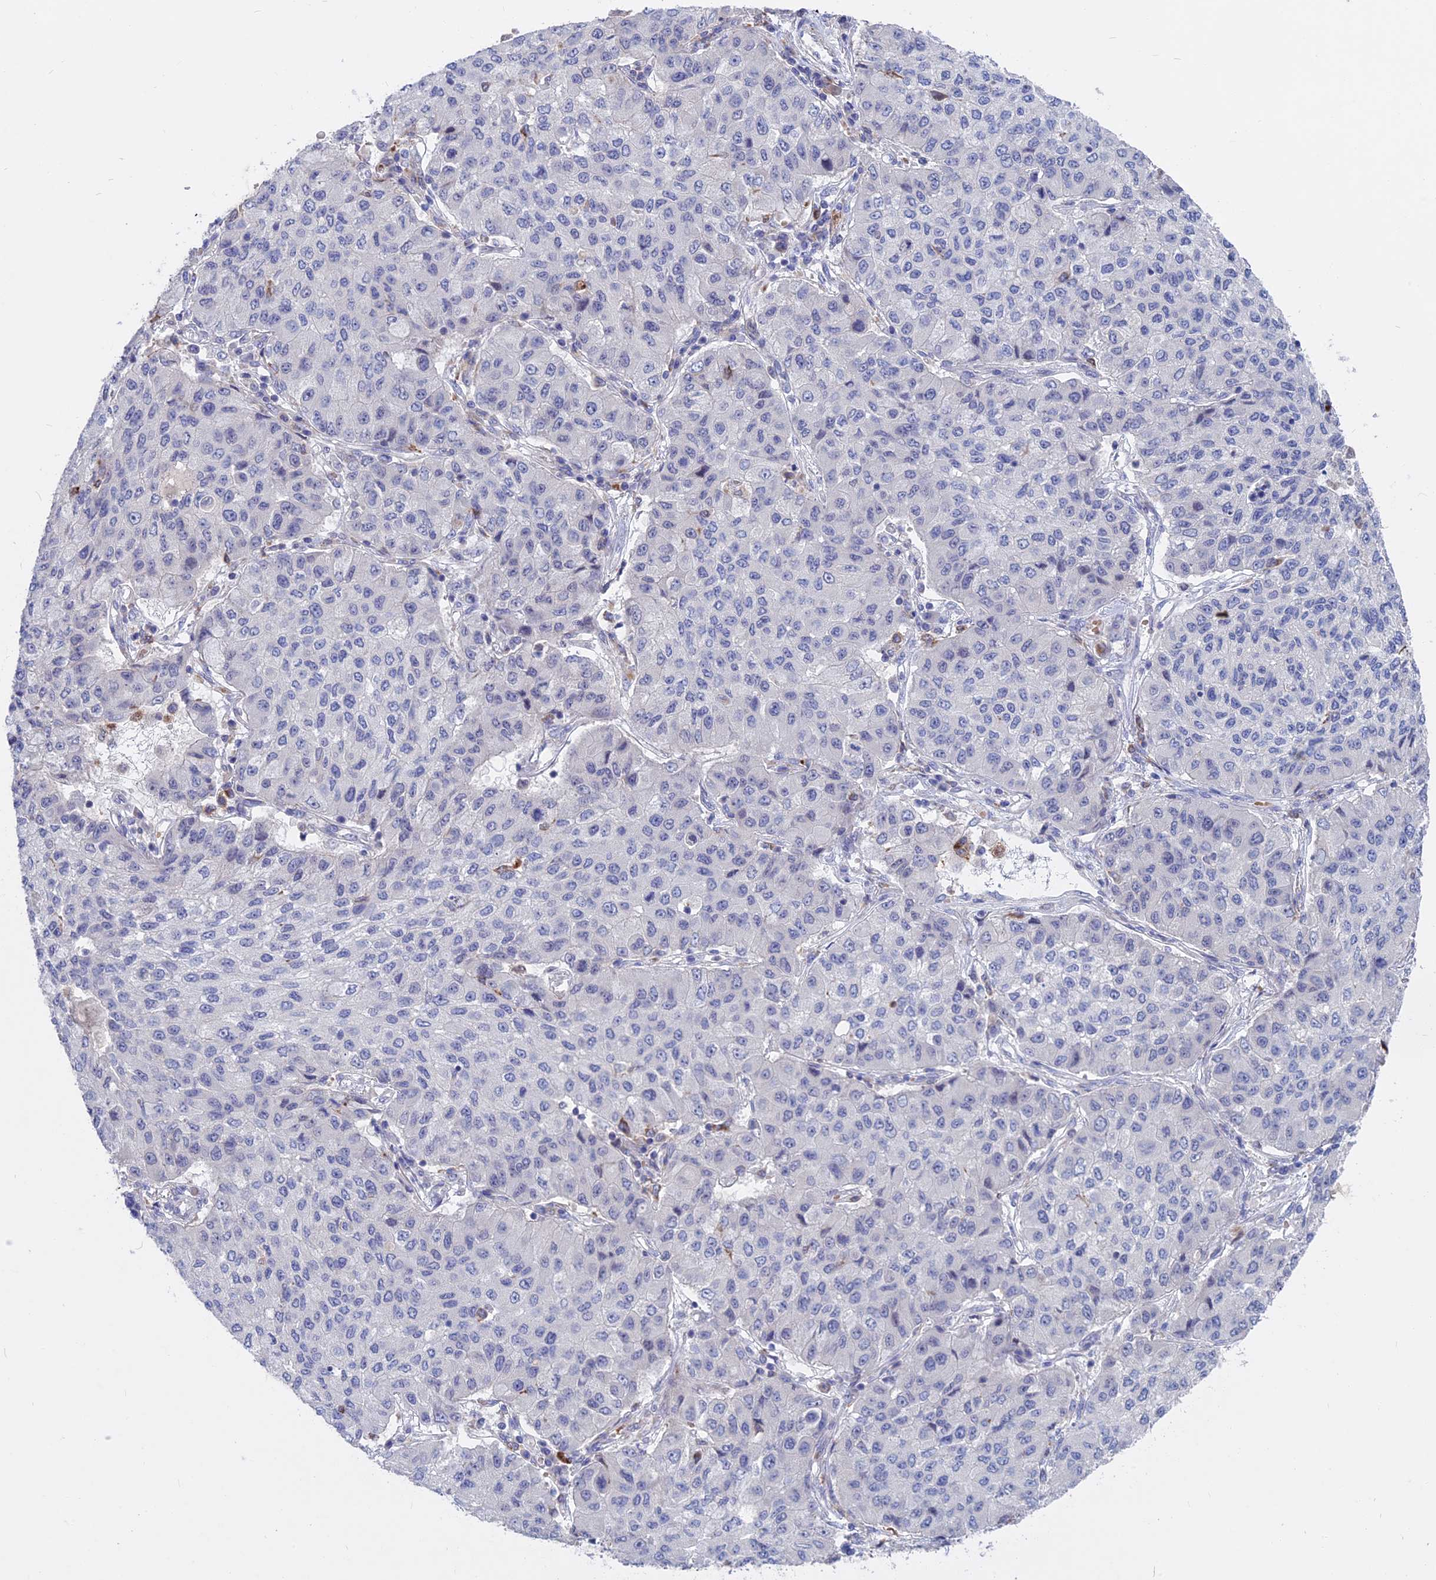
{"staining": {"intensity": "negative", "quantity": "none", "location": "none"}, "tissue": "lung cancer", "cell_type": "Tumor cells", "image_type": "cancer", "snomed": [{"axis": "morphology", "description": "Squamous cell carcinoma, NOS"}, {"axis": "topography", "description": "Lung"}], "caption": "A micrograph of lung squamous cell carcinoma stained for a protein demonstrates no brown staining in tumor cells.", "gene": "SLC2A6", "patient": {"sex": "male", "age": 74}}